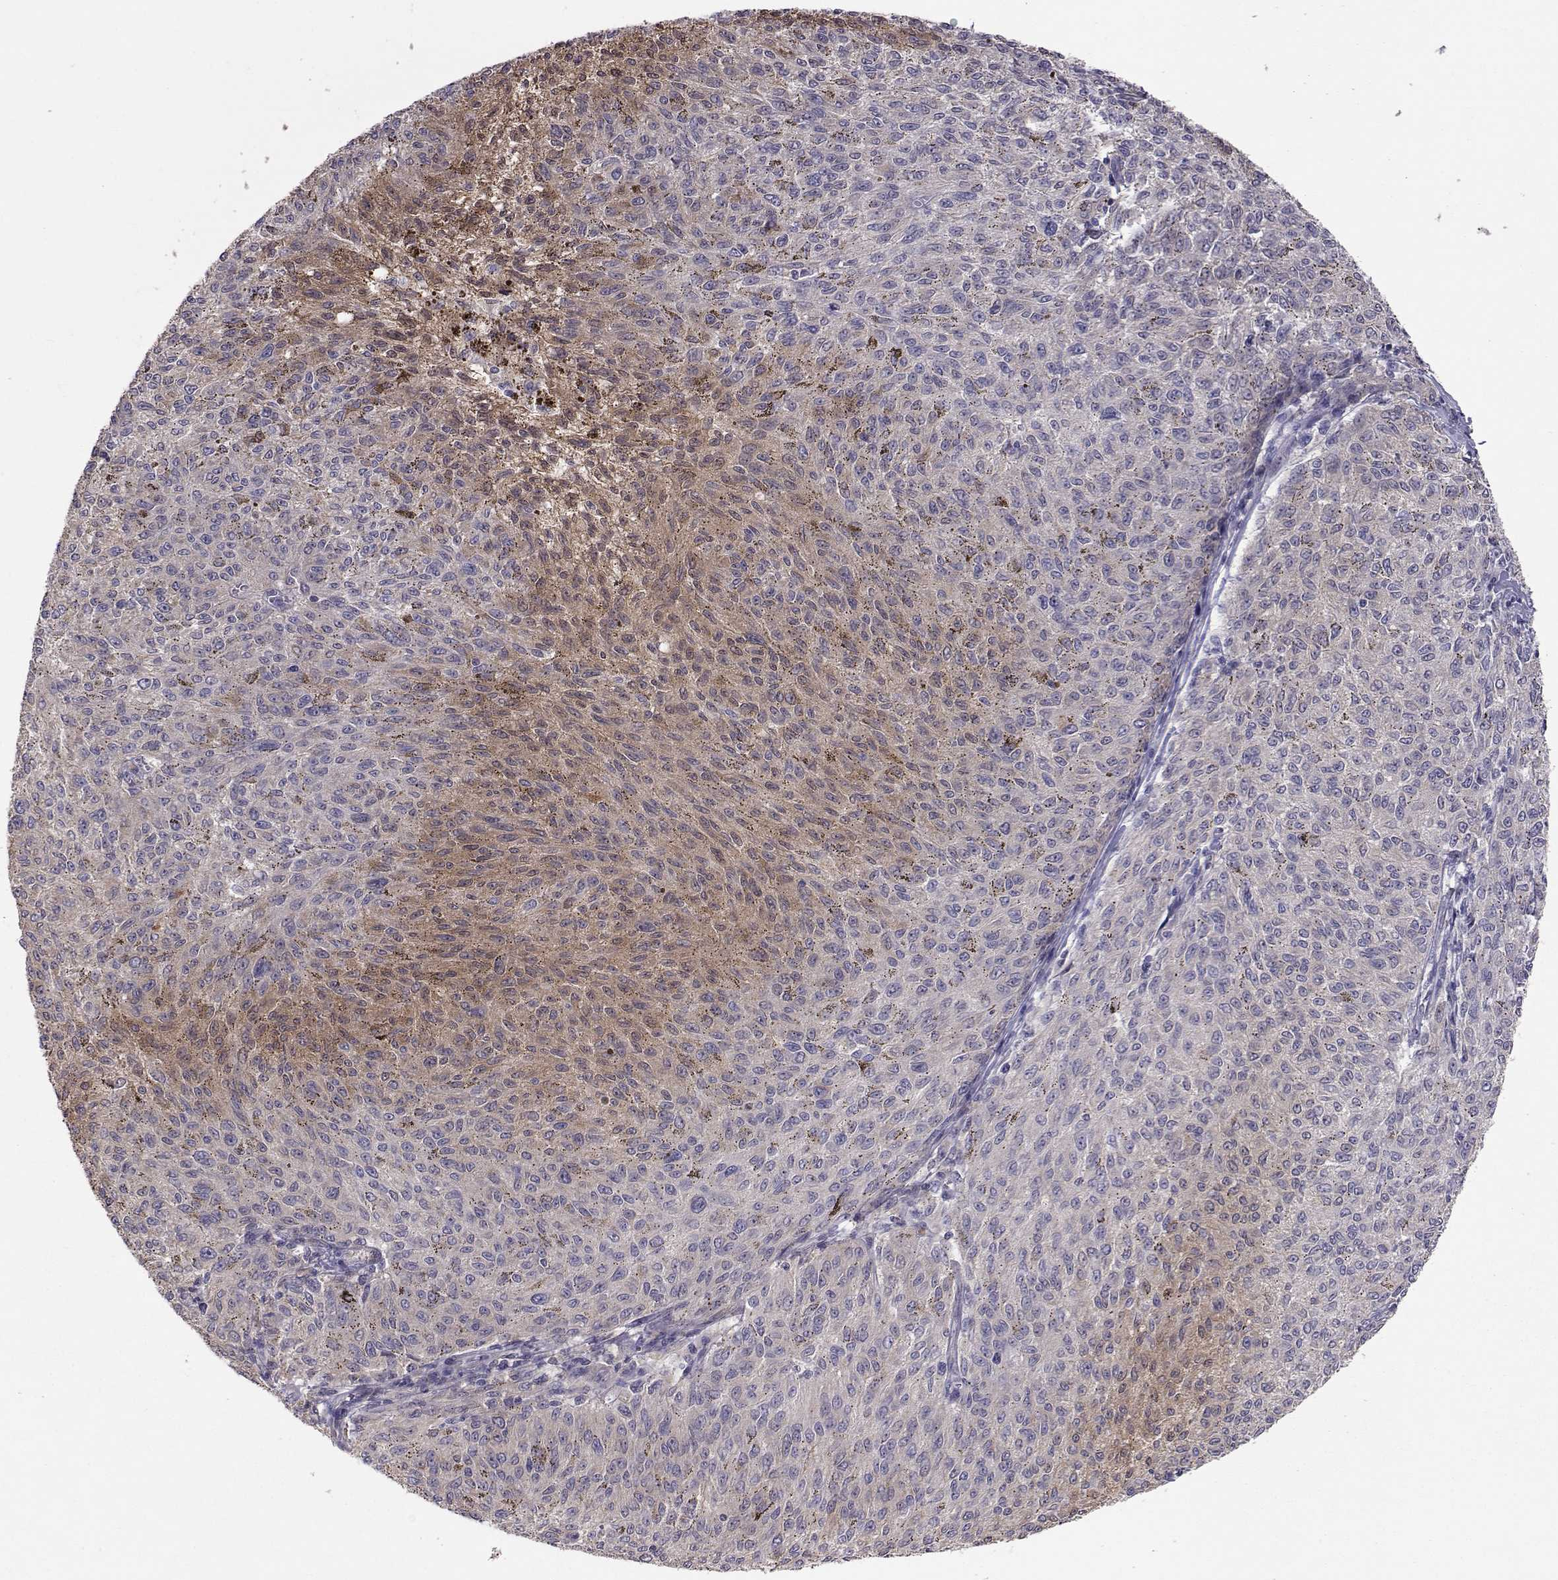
{"staining": {"intensity": "moderate", "quantity": "<25%", "location": "cytoplasmic/membranous"}, "tissue": "melanoma", "cell_type": "Tumor cells", "image_type": "cancer", "snomed": [{"axis": "morphology", "description": "Malignant melanoma, NOS"}, {"axis": "topography", "description": "Skin"}], "caption": "This is an image of immunohistochemistry (IHC) staining of malignant melanoma, which shows moderate positivity in the cytoplasmic/membranous of tumor cells.", "gene": "NCAM2", "patient": {"sex": "female", "age": 72}}